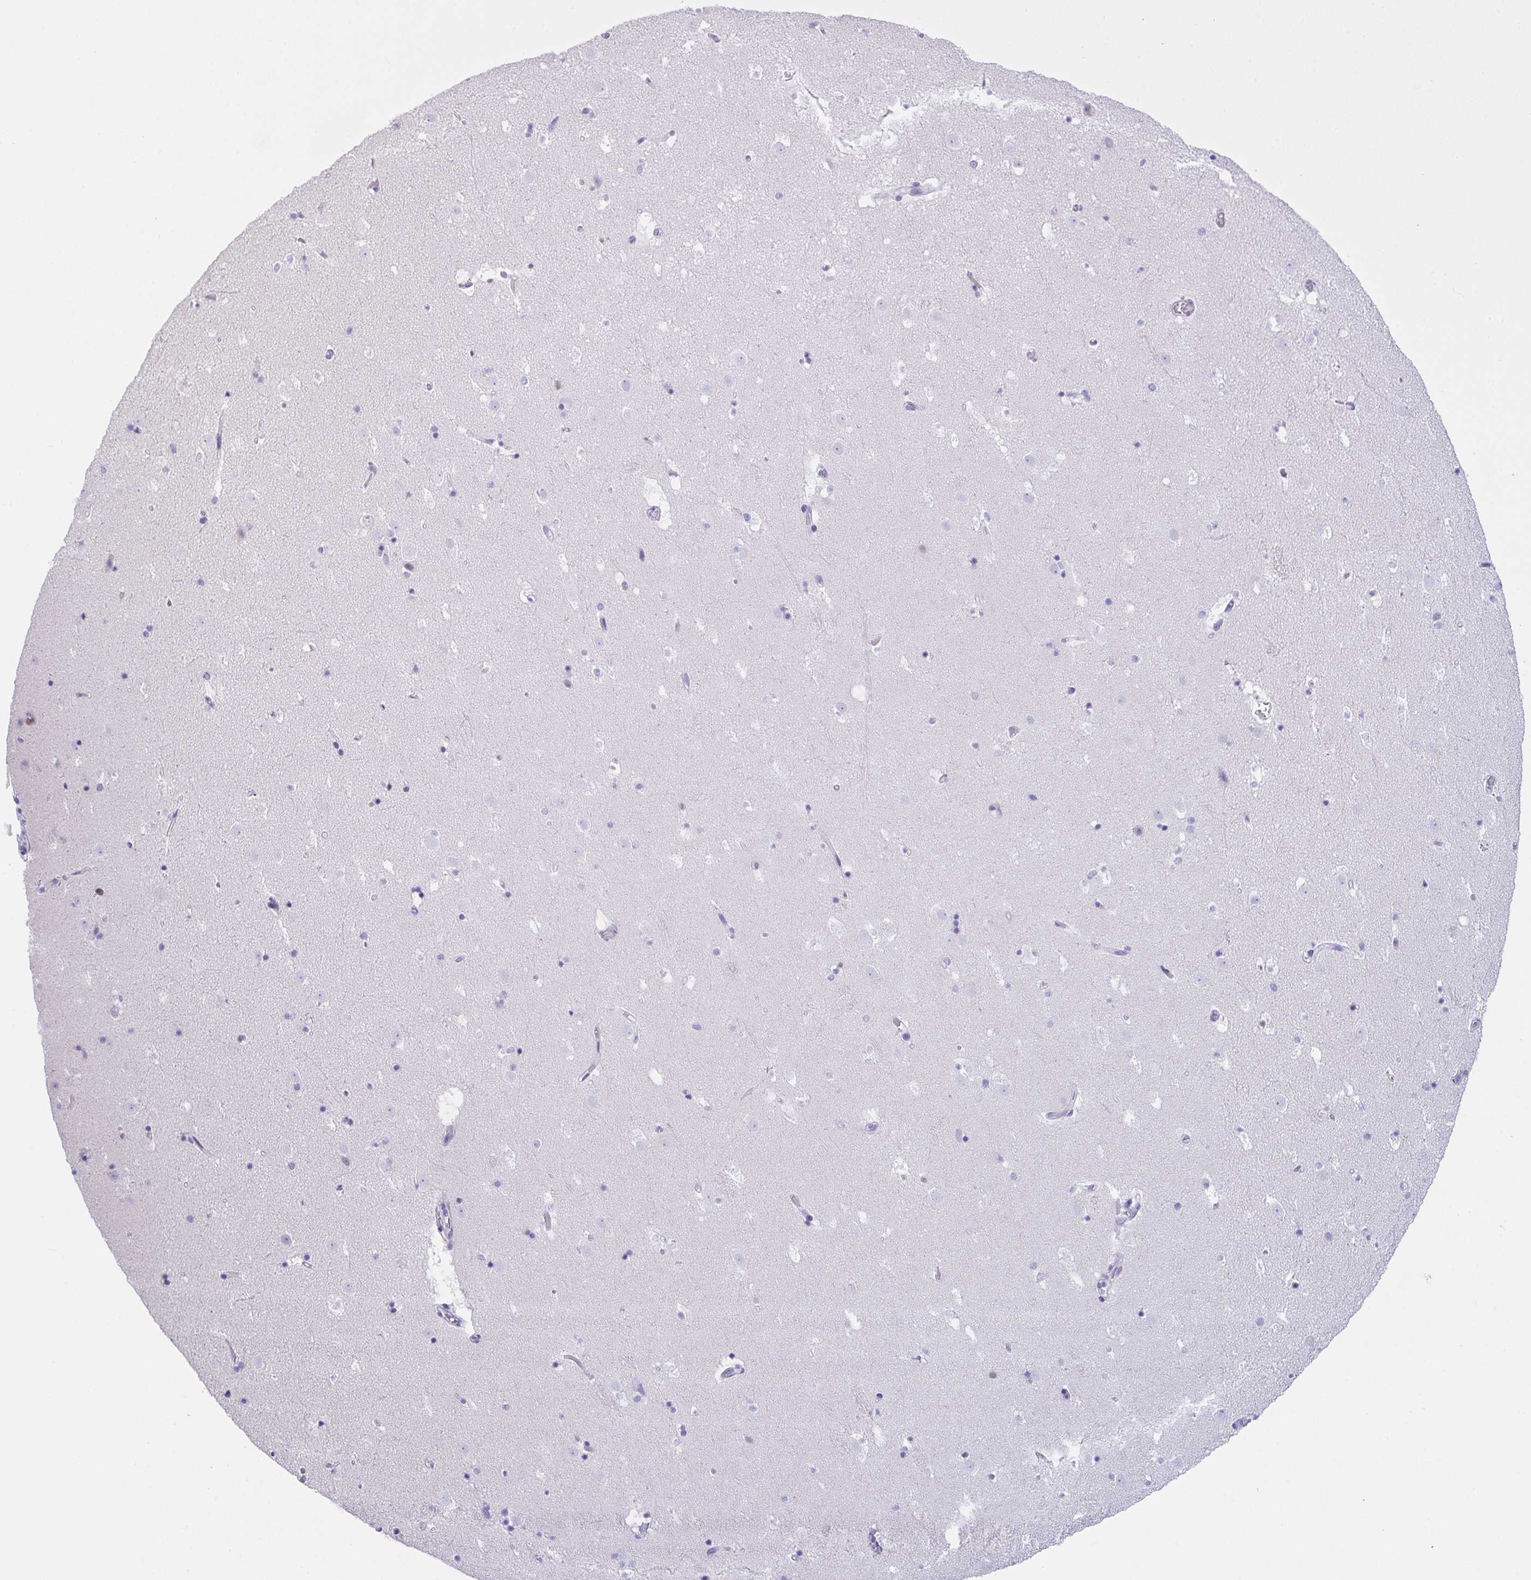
{"staining": {"intensity": "negative", "quantity": "none", "location": "none"}, "tissue": "caudate", "cell_type": "Glial cells", "image_type": "normal", "snomed": [{"axis": "morphology", "description": "Normal tissue, NOS"}, {"axis": "topography", "description": "Lateral ventricle wall"}], "caption": "DAB immunohistochemical staining of unremarkable caudate shows no significant positivity in glial cells.", "gene": "KMT2E", "patient": {"sex": "male", "age": 37}}